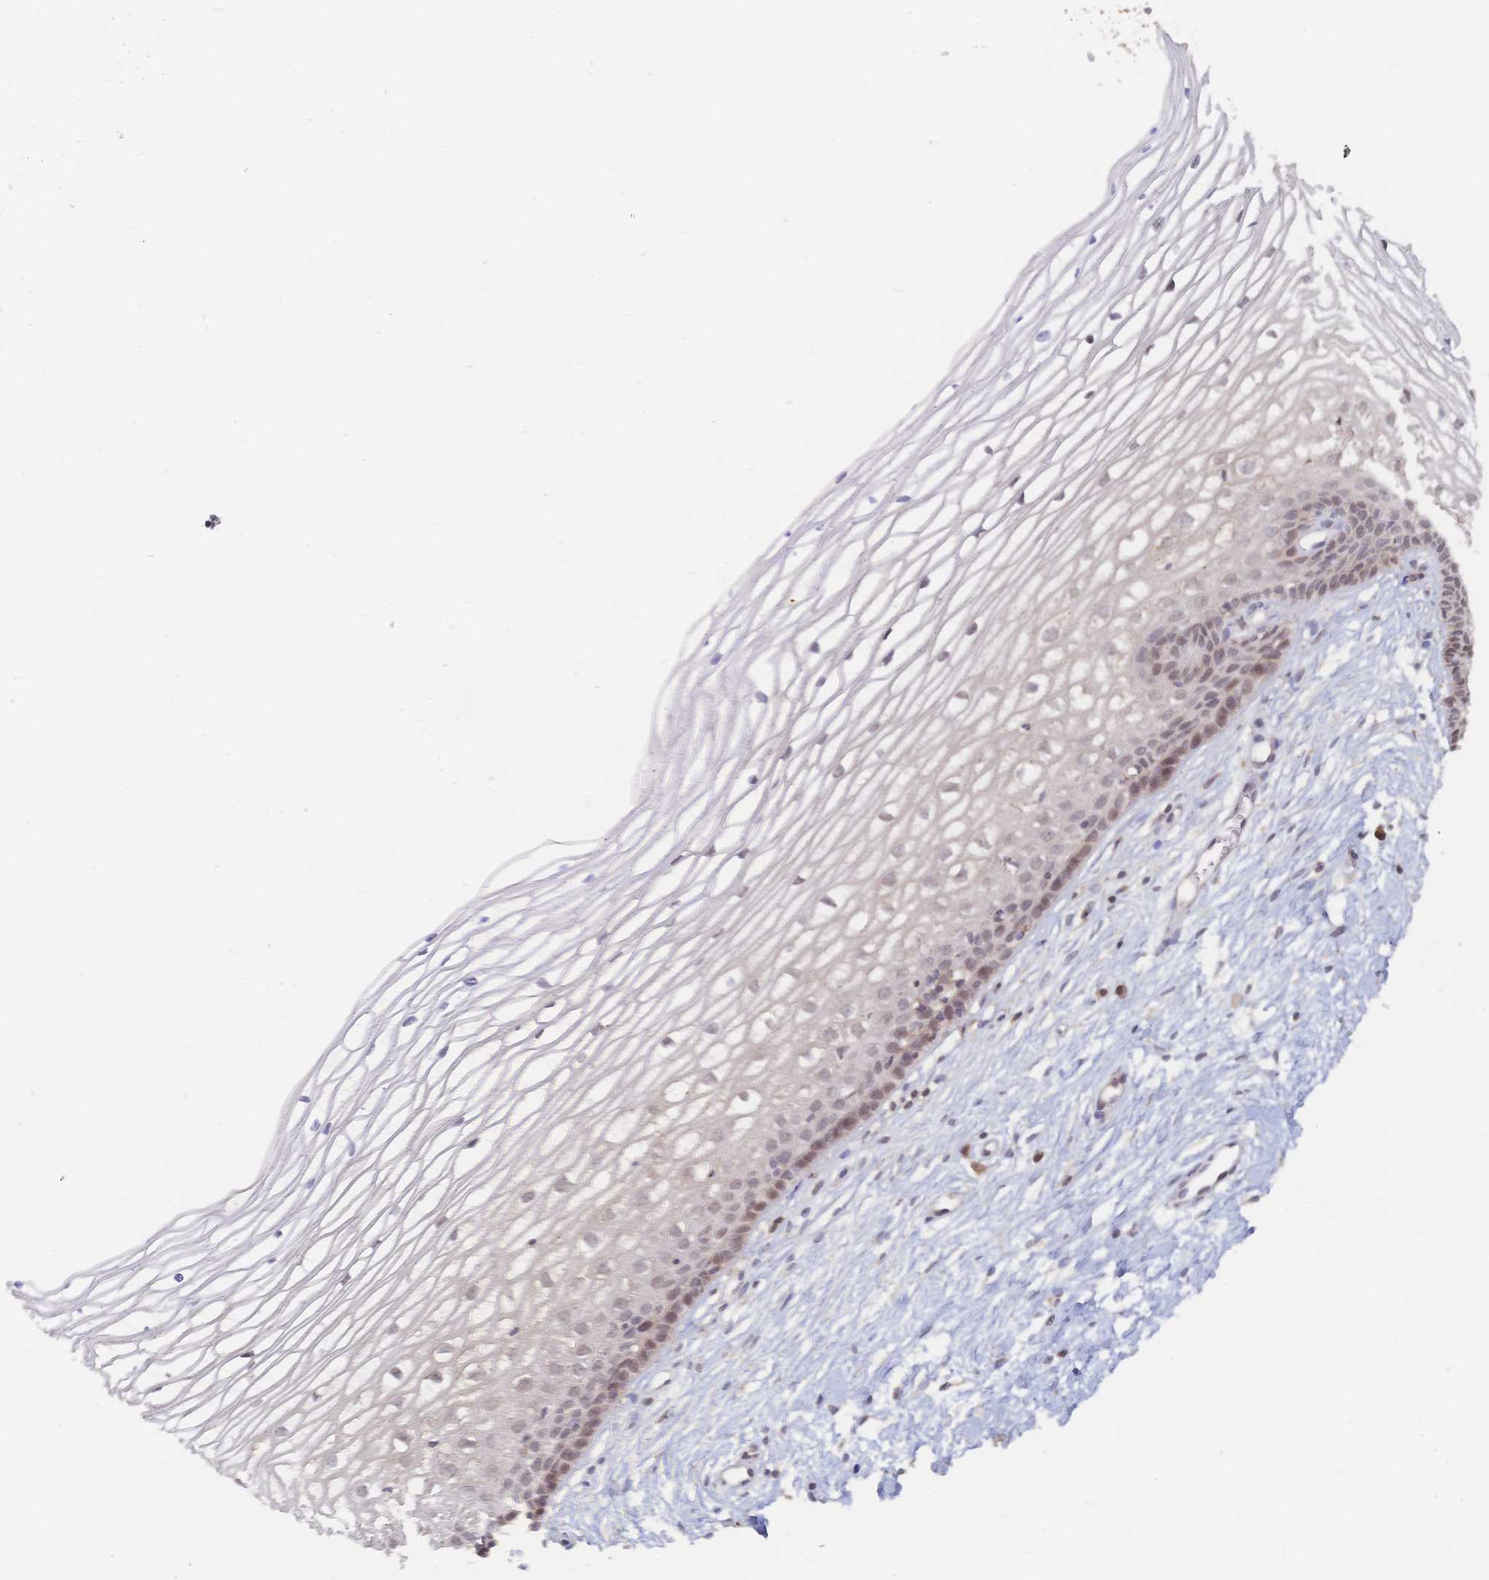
{"staining": {"intensity": "weak", "quantity": "25%-75%", "location": "nuclear"}, "tissue": "cervix", "cell_type": "Squamous epithelial cells", "image_type": "normal", "snomed": [{"axis": "morphology", "description": "Normal tissue, NOS"}, {"axis": "topography", "description": "Cervix"}], "caption": "Protein staining shows weak nuclear staining in about 25%-75% of squamous epithelial cells in normal cervix.", "gene": "LRP5", "patient": {"sex": "female", "age": 40}}